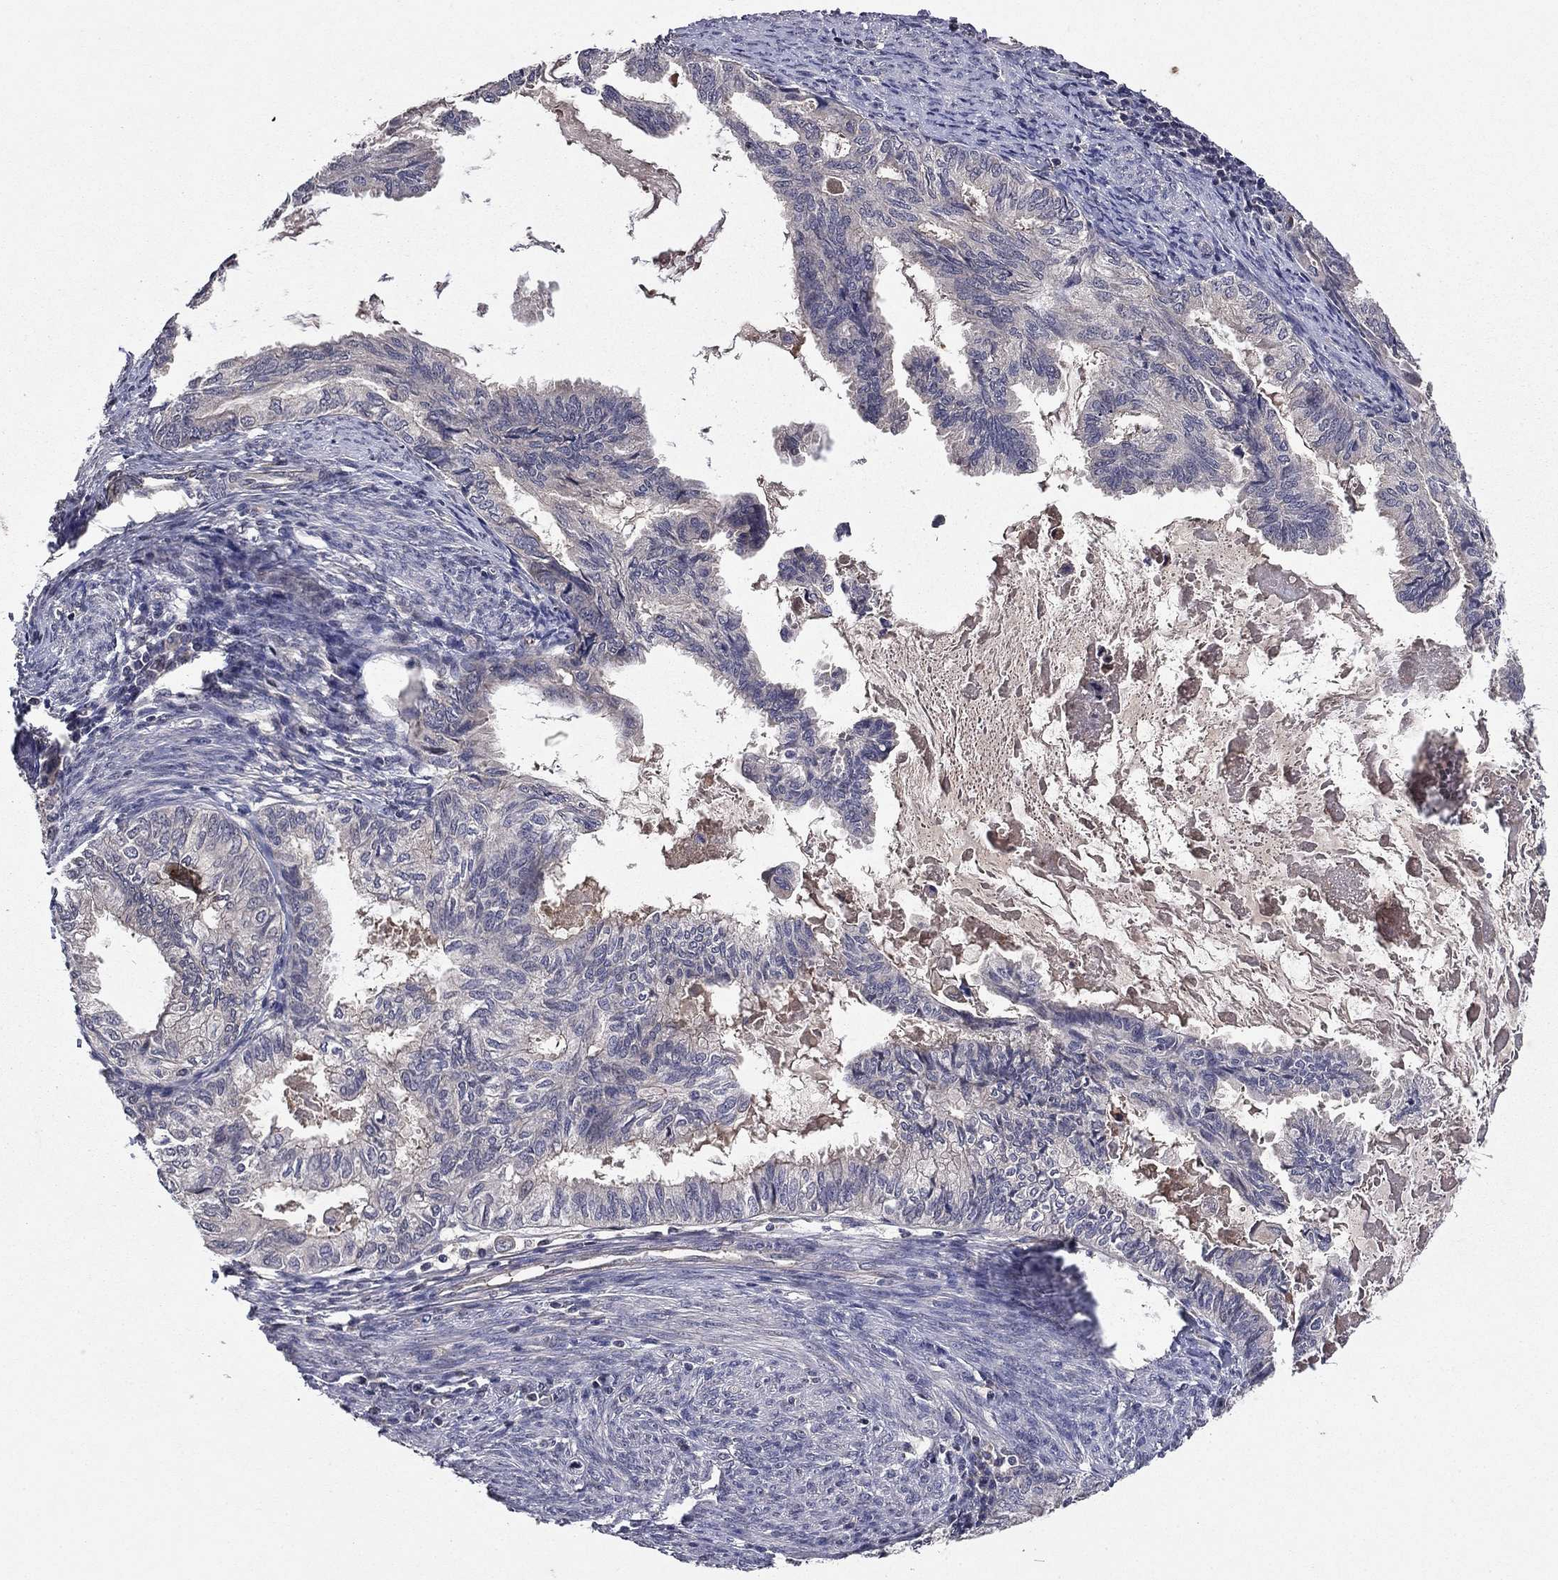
{"staining": {"intensity": "negative", "quantity": "none", "location": "none"}, "tissue": "endometrial cancer", "cell_type": "Tumor cells", "image_type": "cancer", "snomed": [{"axis": "morphology", "description": "Adenocarcinoma, NOS"}, {"axis": "topography", "description": "Endometrium"}], "caption": "A micrograph of endometrial cancer (adenocarcinoma) stained for a protein displays no brown staining in tumor cells. (DAB immunohistochemistry (IHC) with hematoxylin counter stain).", "gene": "PROS1", "patient": {"sex": "female", "age": 86}}